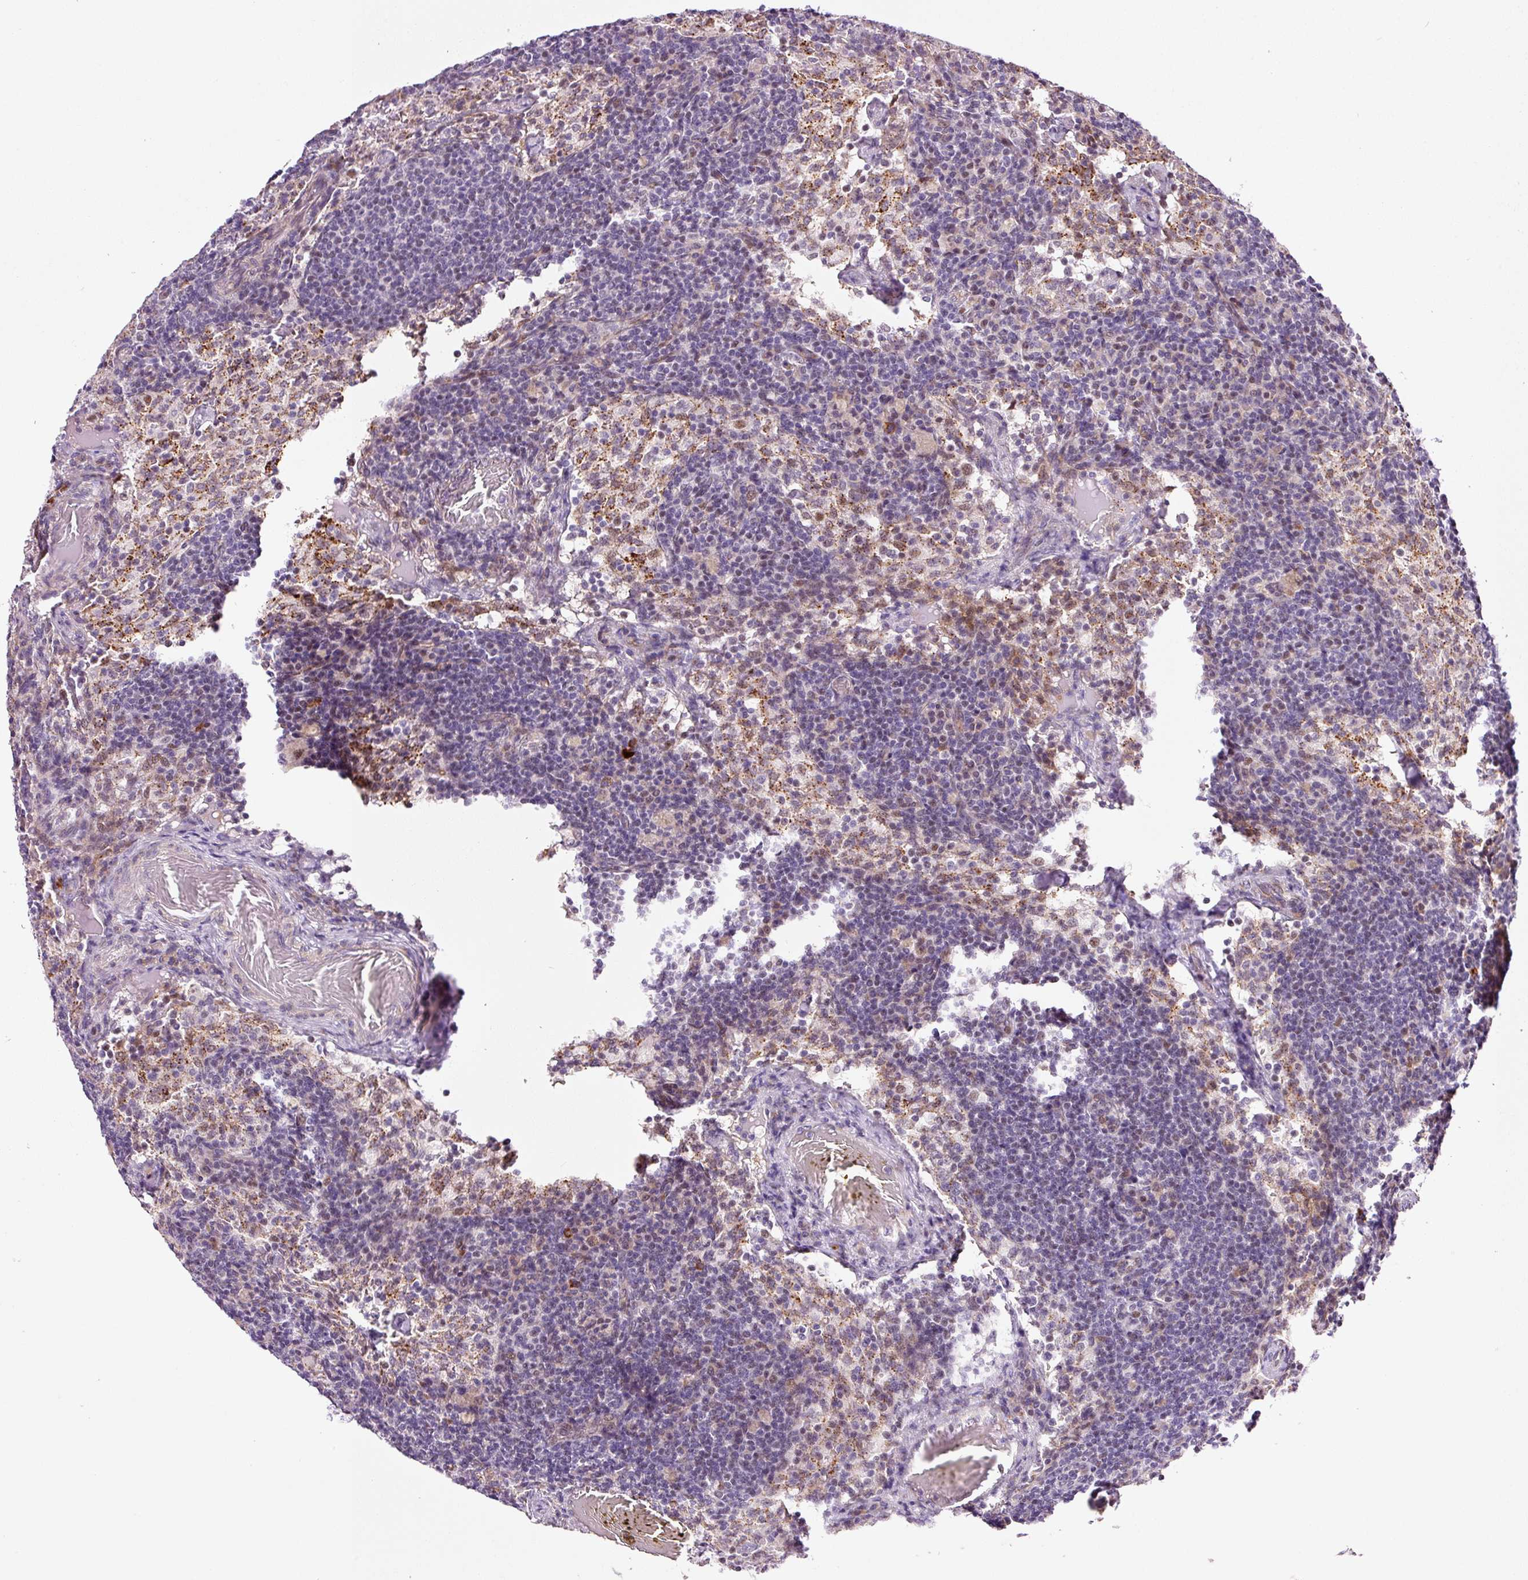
{"staining": {"intensity": "weak", "quantity": "25%-75%", "location": "cytoplasmic/membranous,nuclear"}, "tissue": "lymph node", "cell_type": "Germinal center cells", "image_type": "normal", "snomed": [{"axis": "morphology", "description": "Normal tissue, NOS"}, {"axis": "topography", "description": "Lymph node"}], "caption": "Immunohistochemistry of unremarkable lymph node displays low levels of weak cytoplasmic/membranous,nuclear expression in about 25%-75% of germinal center cells.", "gene": "ANKRD20A1", "patient": {"sex": "male", "age": 49}}